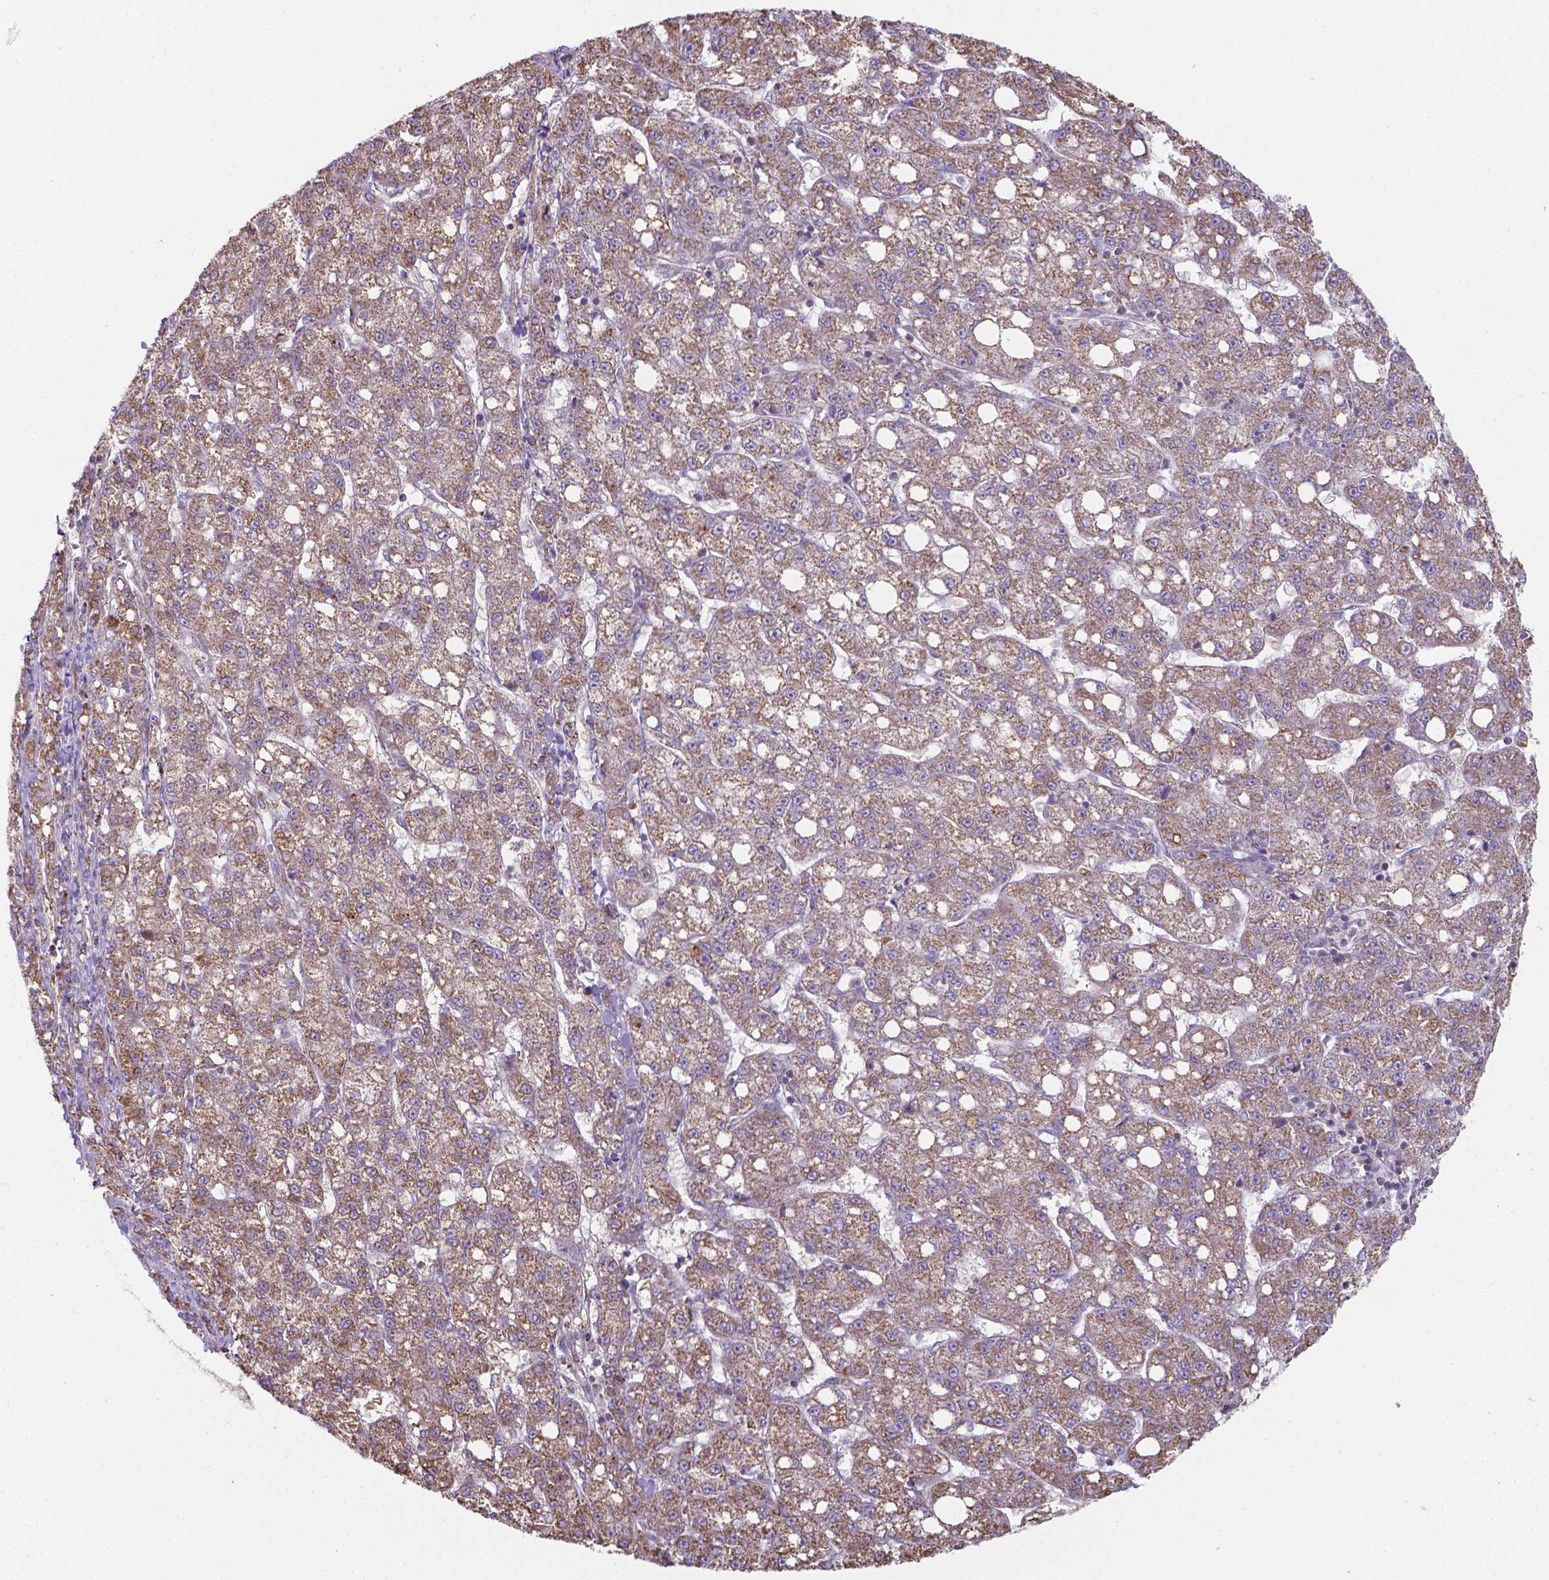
{"staining": {"intensity": "moderate", "quantity": ">75%", "location": "cytoplasmic/membranous"}, "tissue": "liver cancer", "cell_type": "Tumor cells", "image_type": "cancer", "snomed": [{"axis": "morphology", "description": "Carcinoma, Hepatocellular, NOS"}, {"axis": "topography", "description": "Liver"}], "caption": "Immunohistochemical staining of human liver cancer displays moderate cytoplasmic/membranous protein staining in about >75% of tumor cells.", "gene": "FAM114A1", "patient": {"sex": "female", "age": 65}}